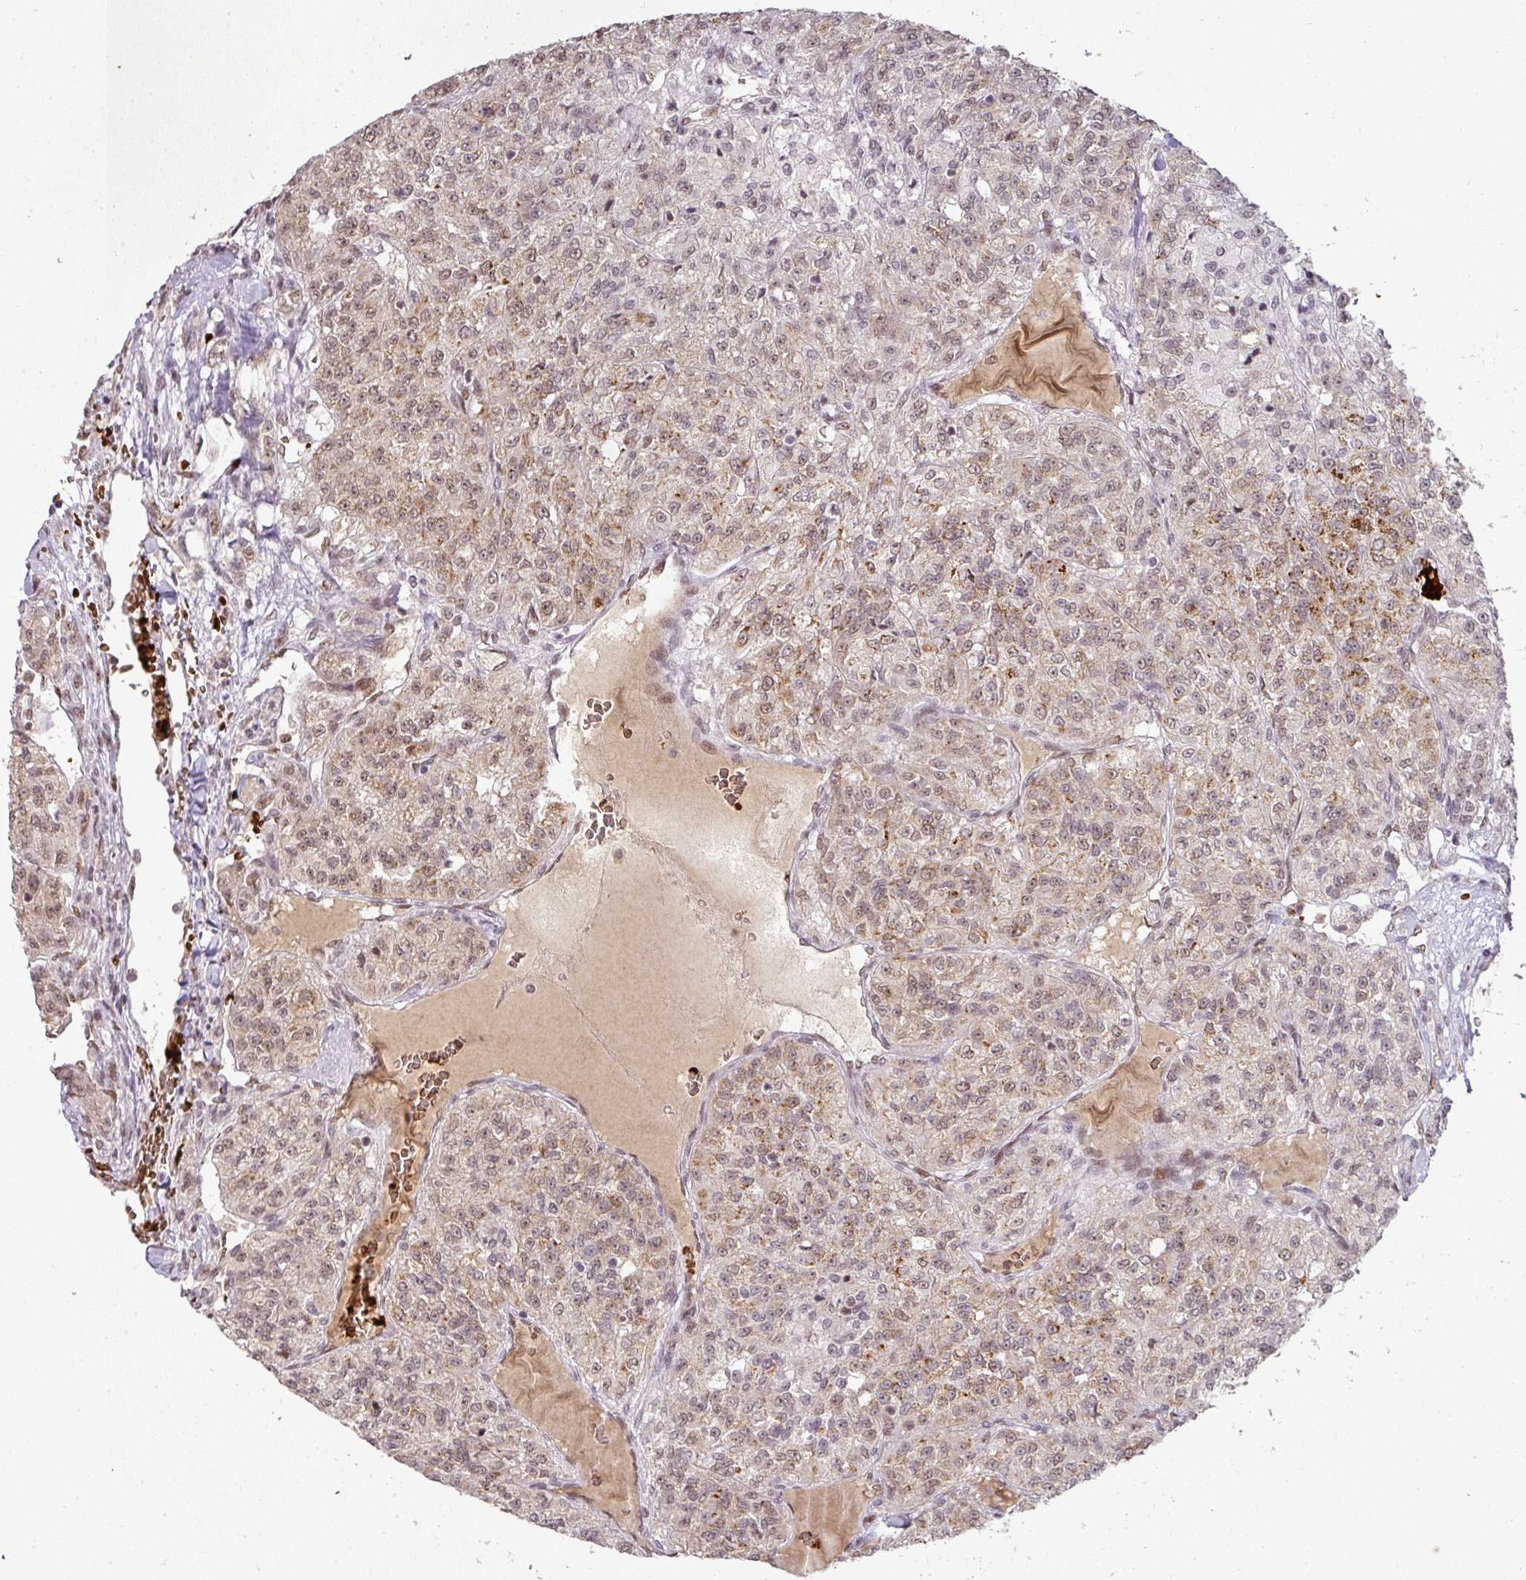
{"staining": {"intensity": "weak", "quantity": ">75%", "location": "cytoplasmic/membranous,nuclear"}, "tissue": "renal cancer", "cell_type": "Tumor cells", "image_type": "cancer", "snomed": [{"axis": "morphology", "description": "Adenocarcinoma, NOS"}, {"axis": "topography", "description": "Kidney"}], "caption": "Tumor cells show low levels of weak cytoplasmic/membranous and nuclear positivity in about >75% of cells in human renal cancer.", "gene": "NEIL1", "patient": {"sex": "female", "age": 63}}